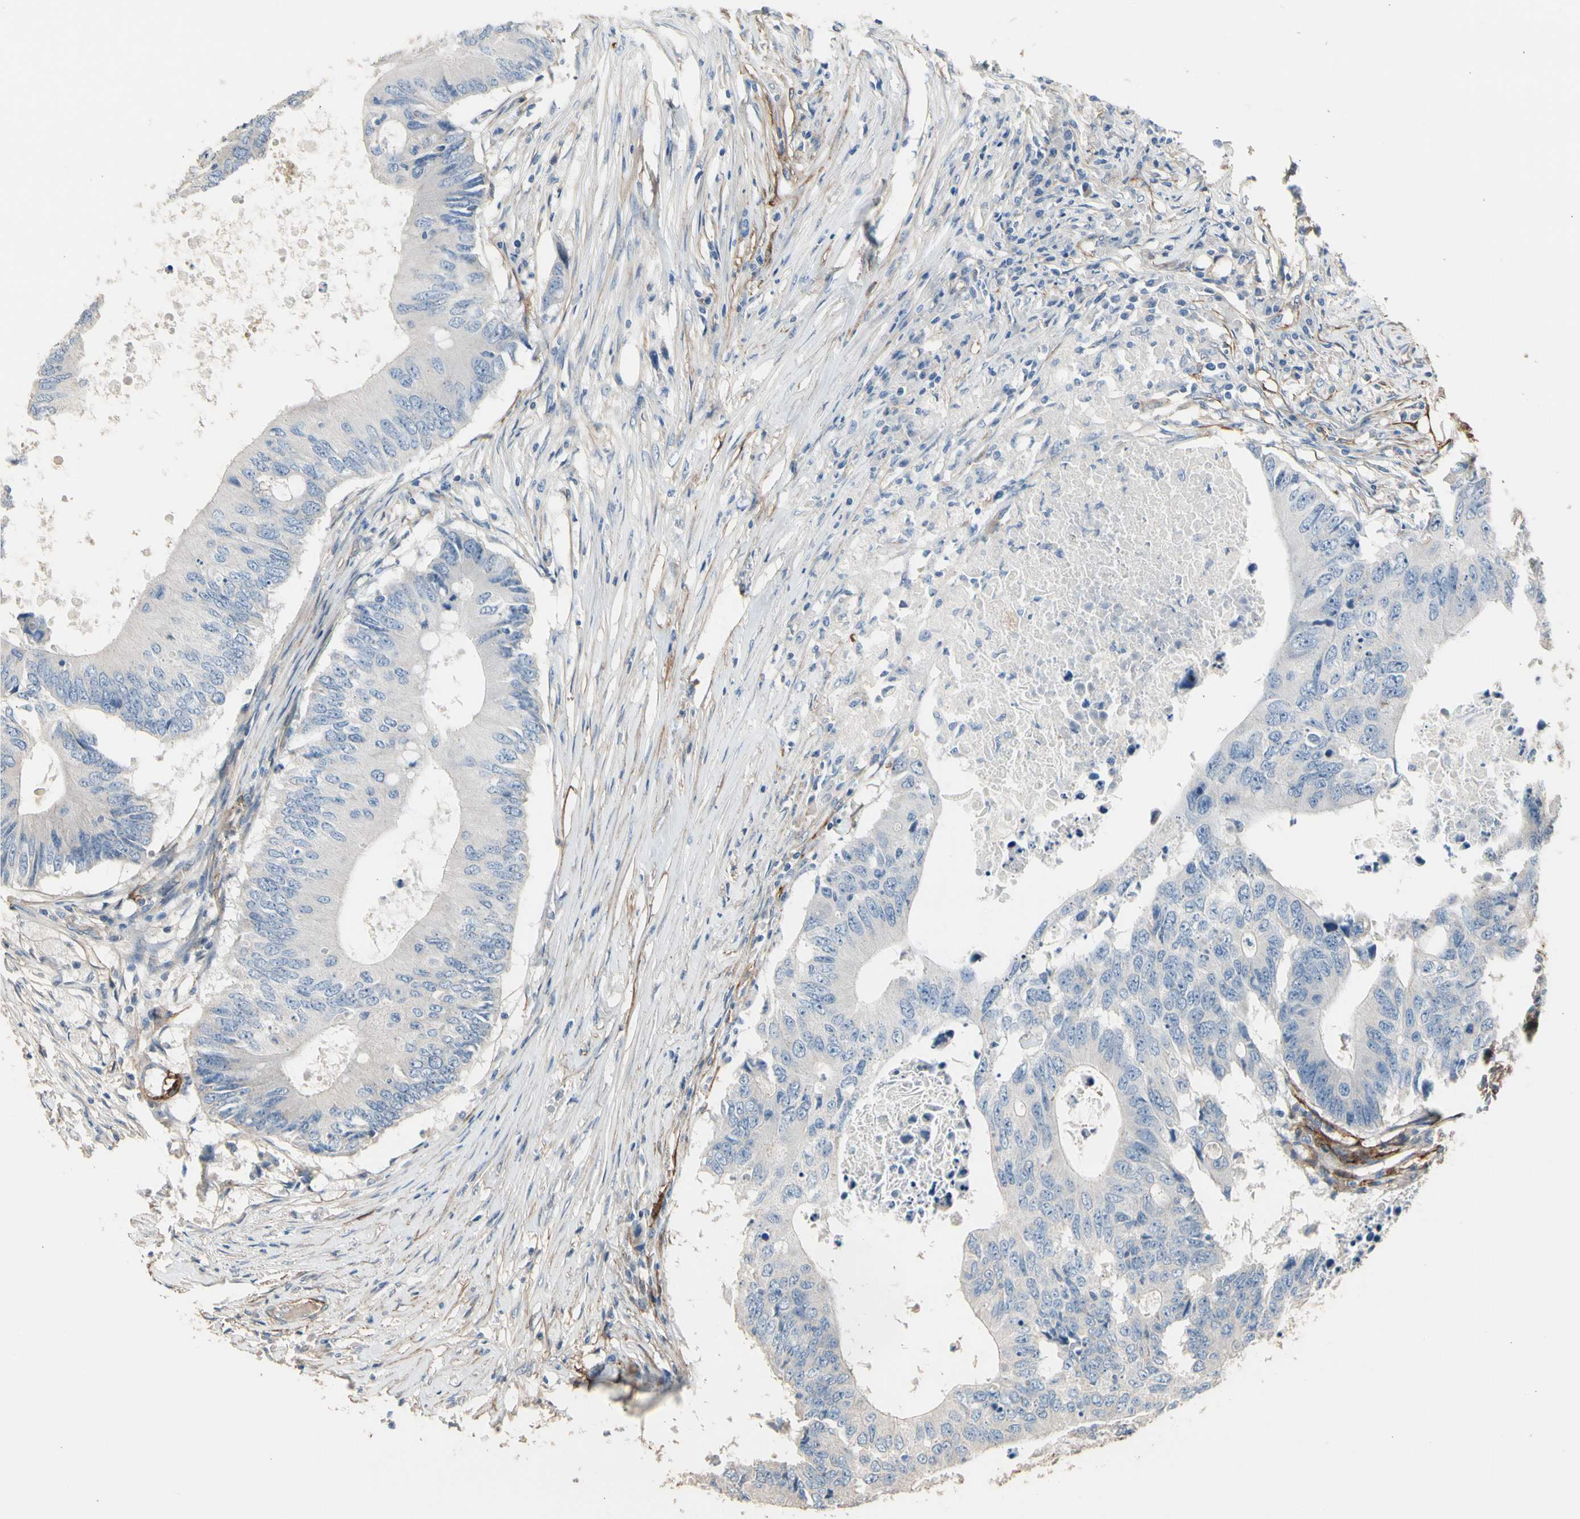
{"staining": {"intensity": "weak", "quantity": "<25%", "location": "cytoplasmic/membranous"}, "tissue": "colorectal cancer", "cell_type": "Tumor cells", "image_type": "cancer", "snomed": [{"axis": "morphology", "description": "Adenocarcinoma, NOS"}, {"axis": "topography", "description": "Colon"}], "caption": "DAB immunohistochemical staining of human colorectal cancer exhibits no significant staining in tumor cells.", "gene": "SUSD2", "patient": {"sex": "male", "age": 71}}